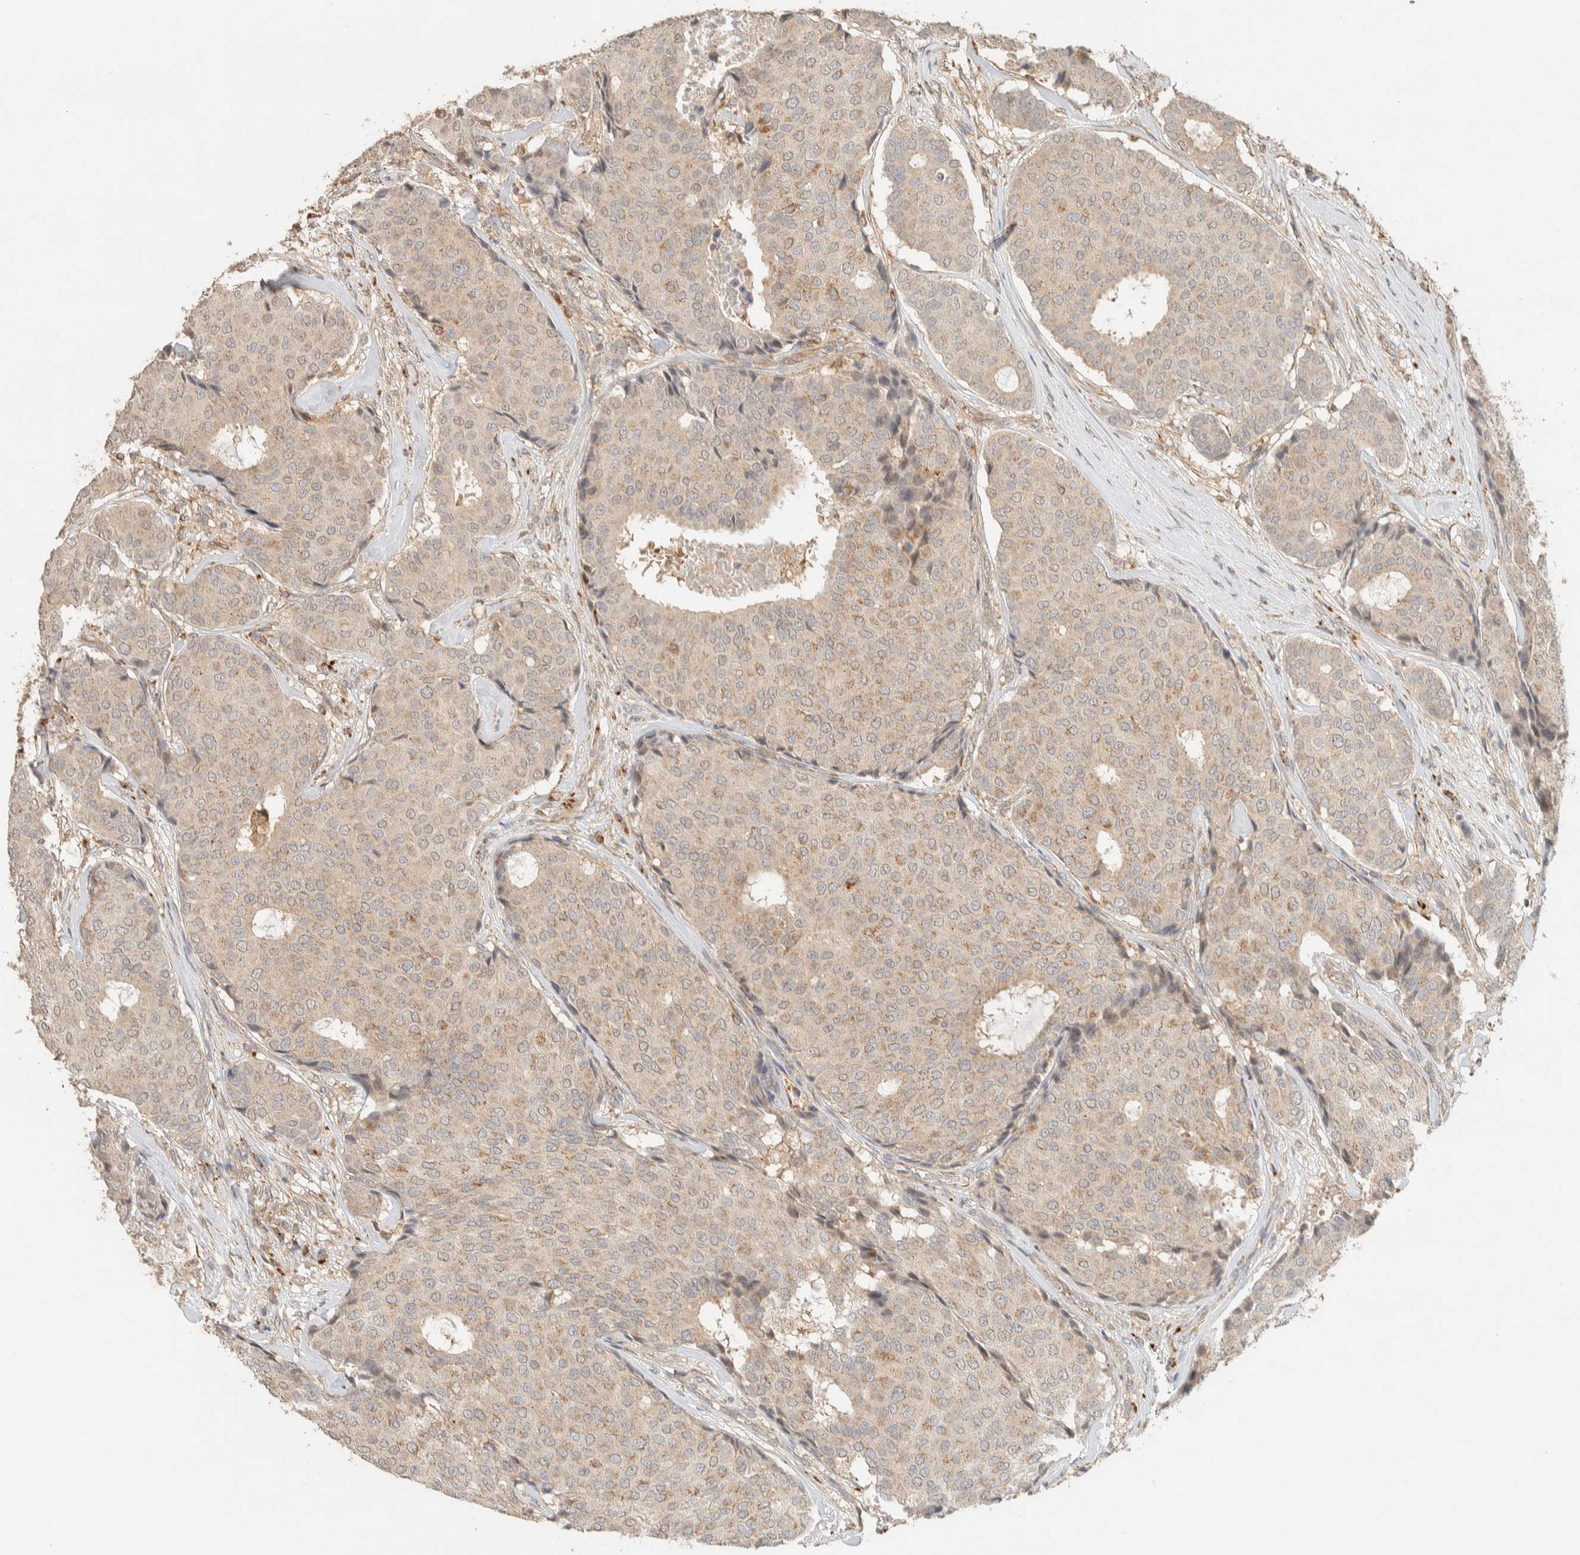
{"staining": {"intensity": "weak", "quantity": ">75%", "location": "cytoplasmic/membranous"}, "tissue": "breast cancer", "cell_type": "Tumor cells", "image_type": "cancer", "snomed": [{"axis": "morphology", "description": "Duct carcinoma"}, {"axis": "topography", "description": "Breast"}], "caption": "Weak cytoplasmic/membranous protein staining is appreciated in about >75% of tumor cells in breast cancer.", "gene": "PDE7B", "patient": {"sex": "female", "age": 75}}